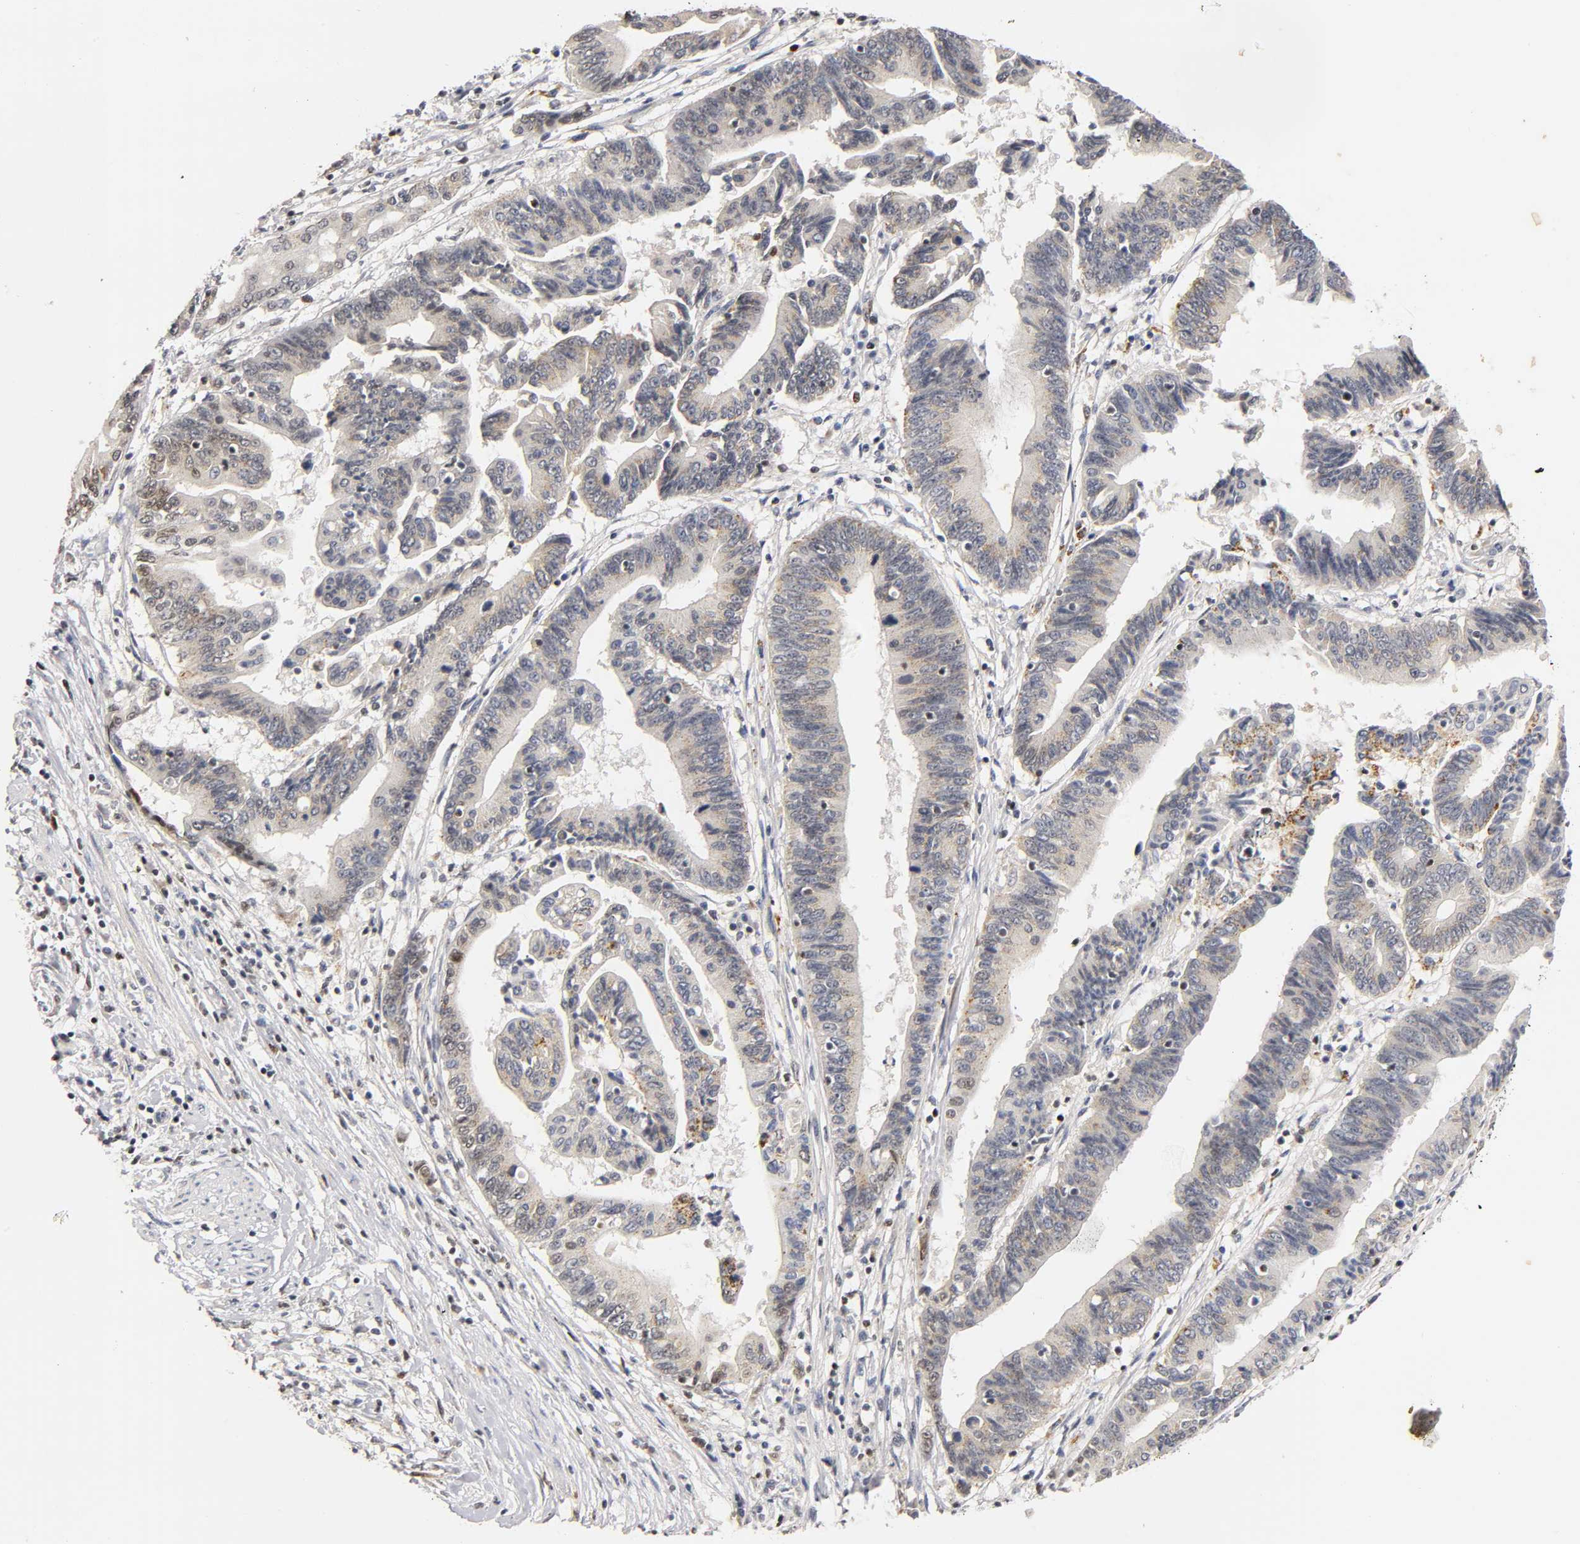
{"staining": {"intensity": "weak", "quantity": "25%-75%", "location": "cytoplasmic/membranous,nuclear"}, "tissue": "pancreatic cancer", "cell_type": "Tumor cells", "image_type": "cancer", "snomed": [{"axis": "morphology", "description": "Adenocarcinoma, NOS"}, {"axis": "topography", "description": "Pancreas"}], "caption": "A brown stain labels weak cytoplasmic/membranous and nuclear staining of a protein in human adenocarcinoma (pancreatic) tumor cells.", "gene": "RUNX1", "patient": {"sex": "female", "age": 48}}